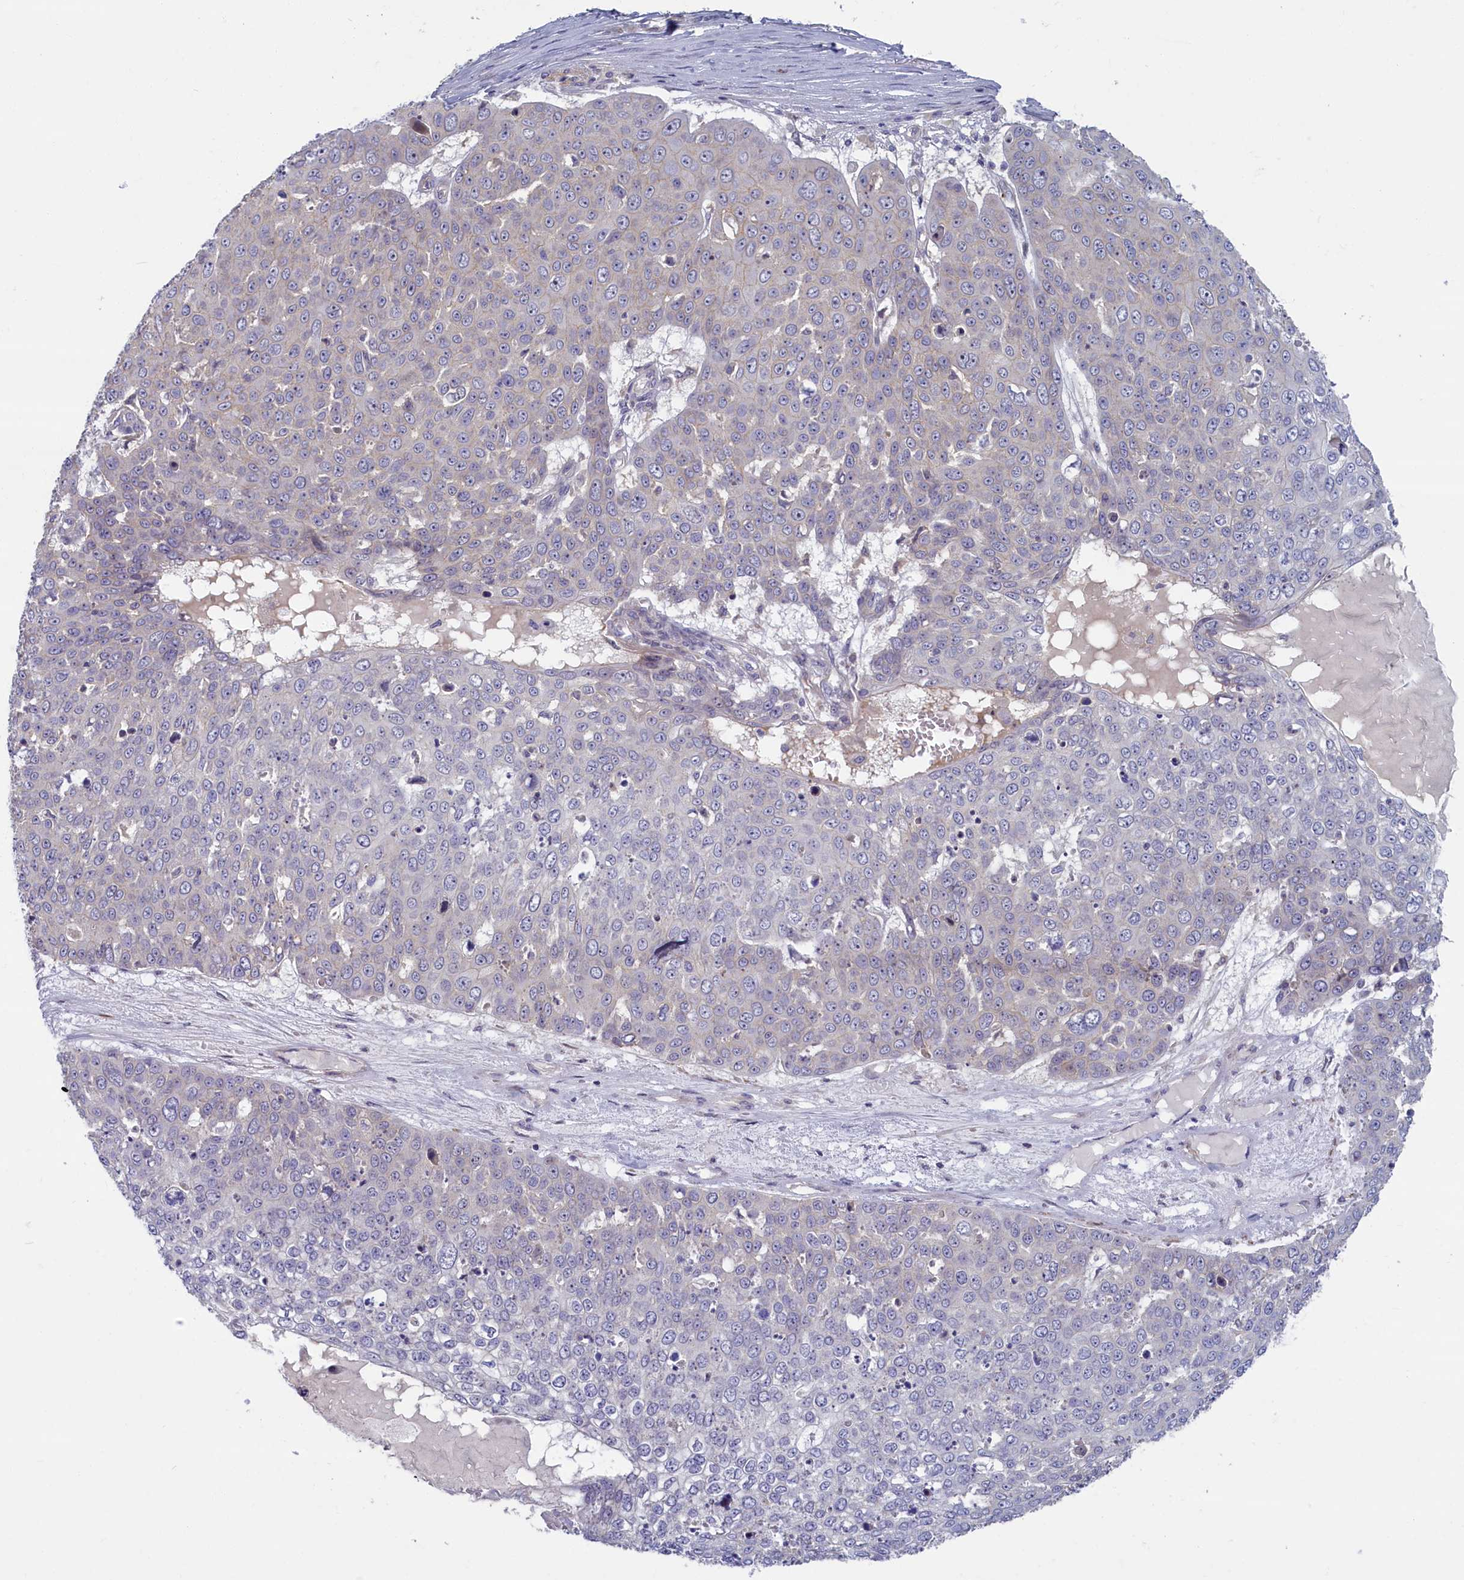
{"staining": {"intensity": "negative", "quantity": "none", "location": "none"}, "tissue": "skin cancer", "cell_type": "Tumor cells", "image_type": "cancer", "snomed": [{"axis": "morphology", "description": "Squamous cell carcinoma, NOS"}, {"axis": "topography", "description": "Skin"}], "caption": "Immunohistochemistry (IHC) image of skin cancer stained for a protein (brown), which reveals no expression in tumor cells. Nuclei are stained in blue.", "gene": "TRPM4", "patient": {"sex": "male", "age": 71}}